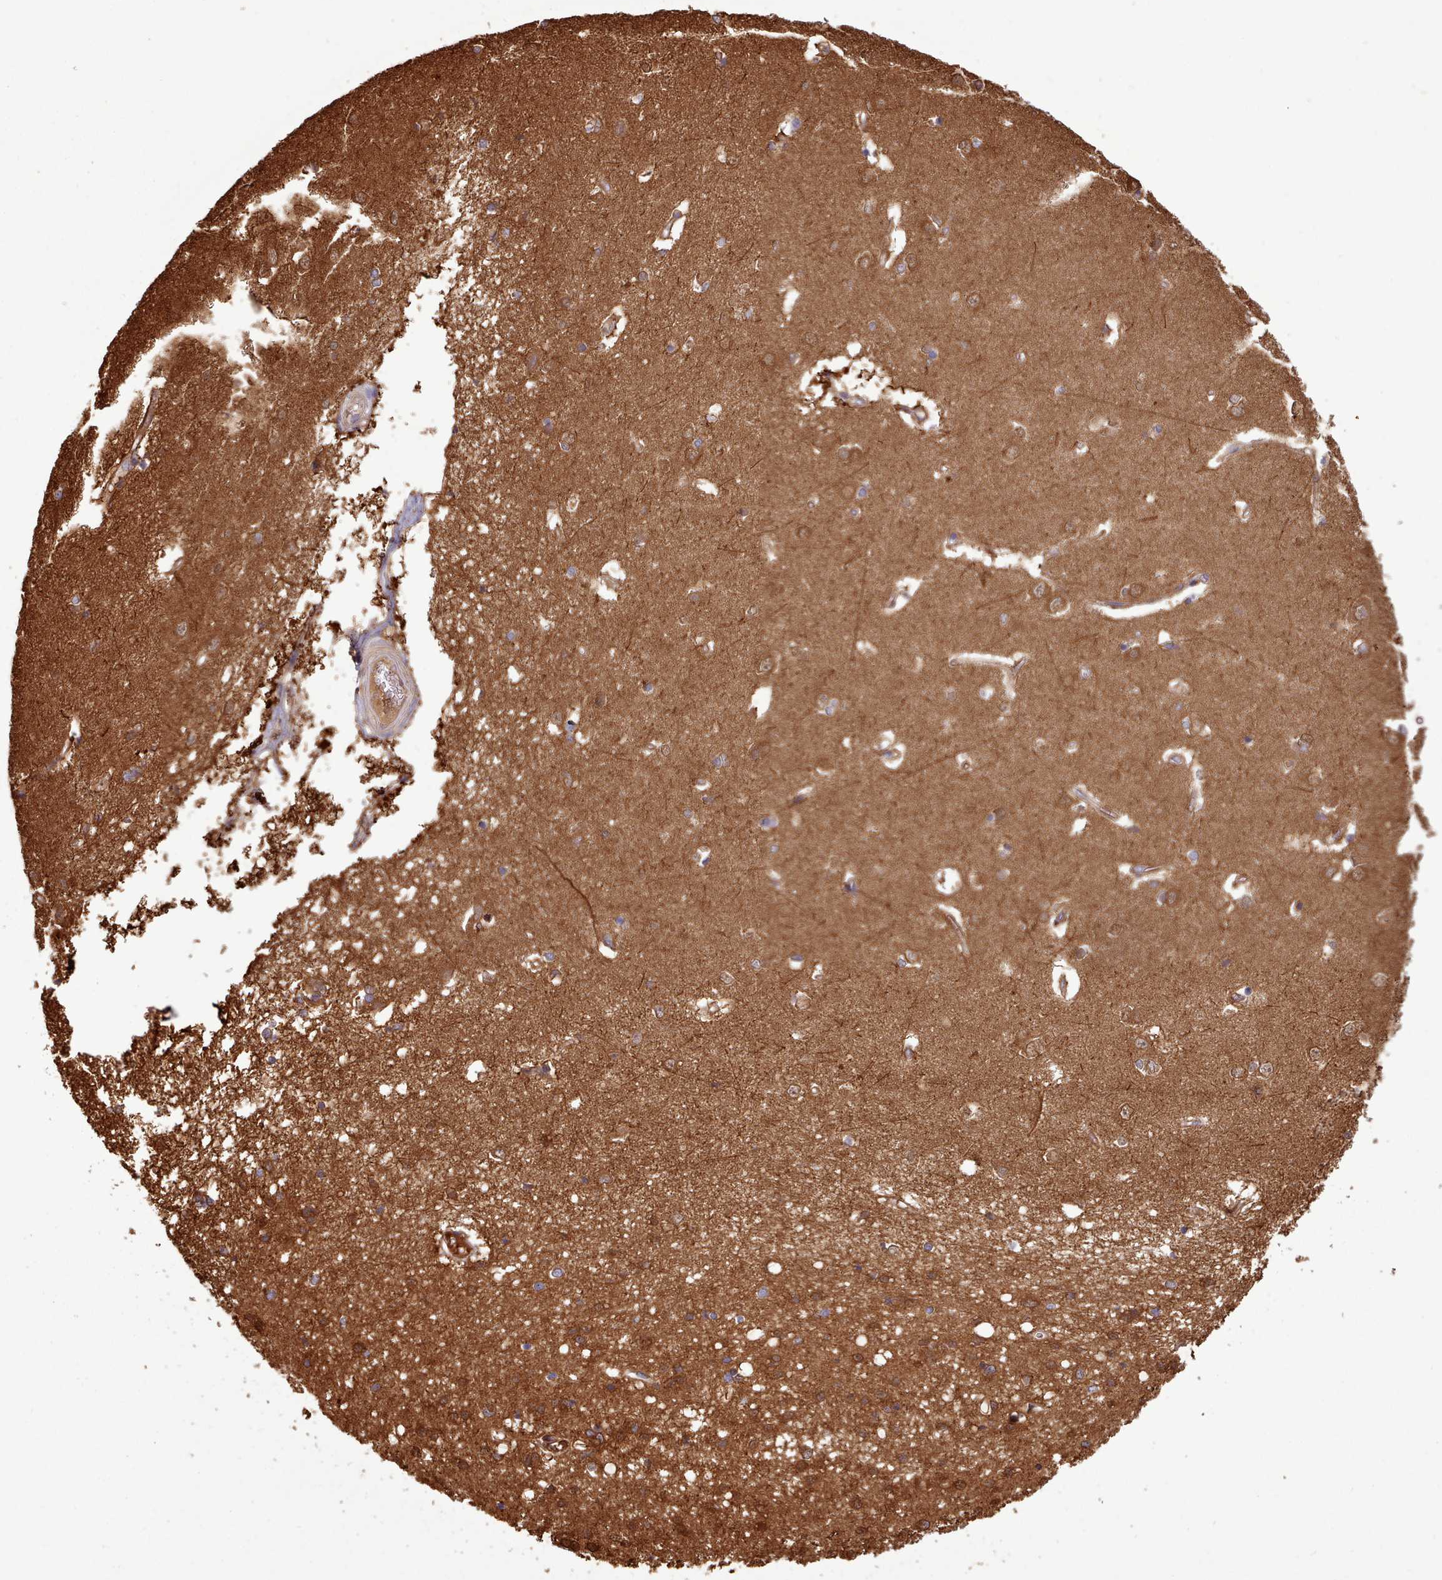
{"staining": {"intensity": "moderate", "quantity": ">75%", "location": "cytoplasmic/membranous"}, "tissue": "caudate", "cell_type": "Glial cells", "image_type": "normal", "snomed": [{"axis": "morphology", "description": "Normal tissue, NOS"}, {"axis": "topography", "description": "Lateral ventricle wall"}], "caption": "Immunohistochemical staining of unremarkable human caudate reveals >75% levels of moderate cytoplasmic/membranous protein positivity in about >75% of glial cells. (brown staining indicates protein expression, while blue staining denotes nuclei).", "gene": "SLC4A9", "patient": {"sex": "male", "age": 37}}